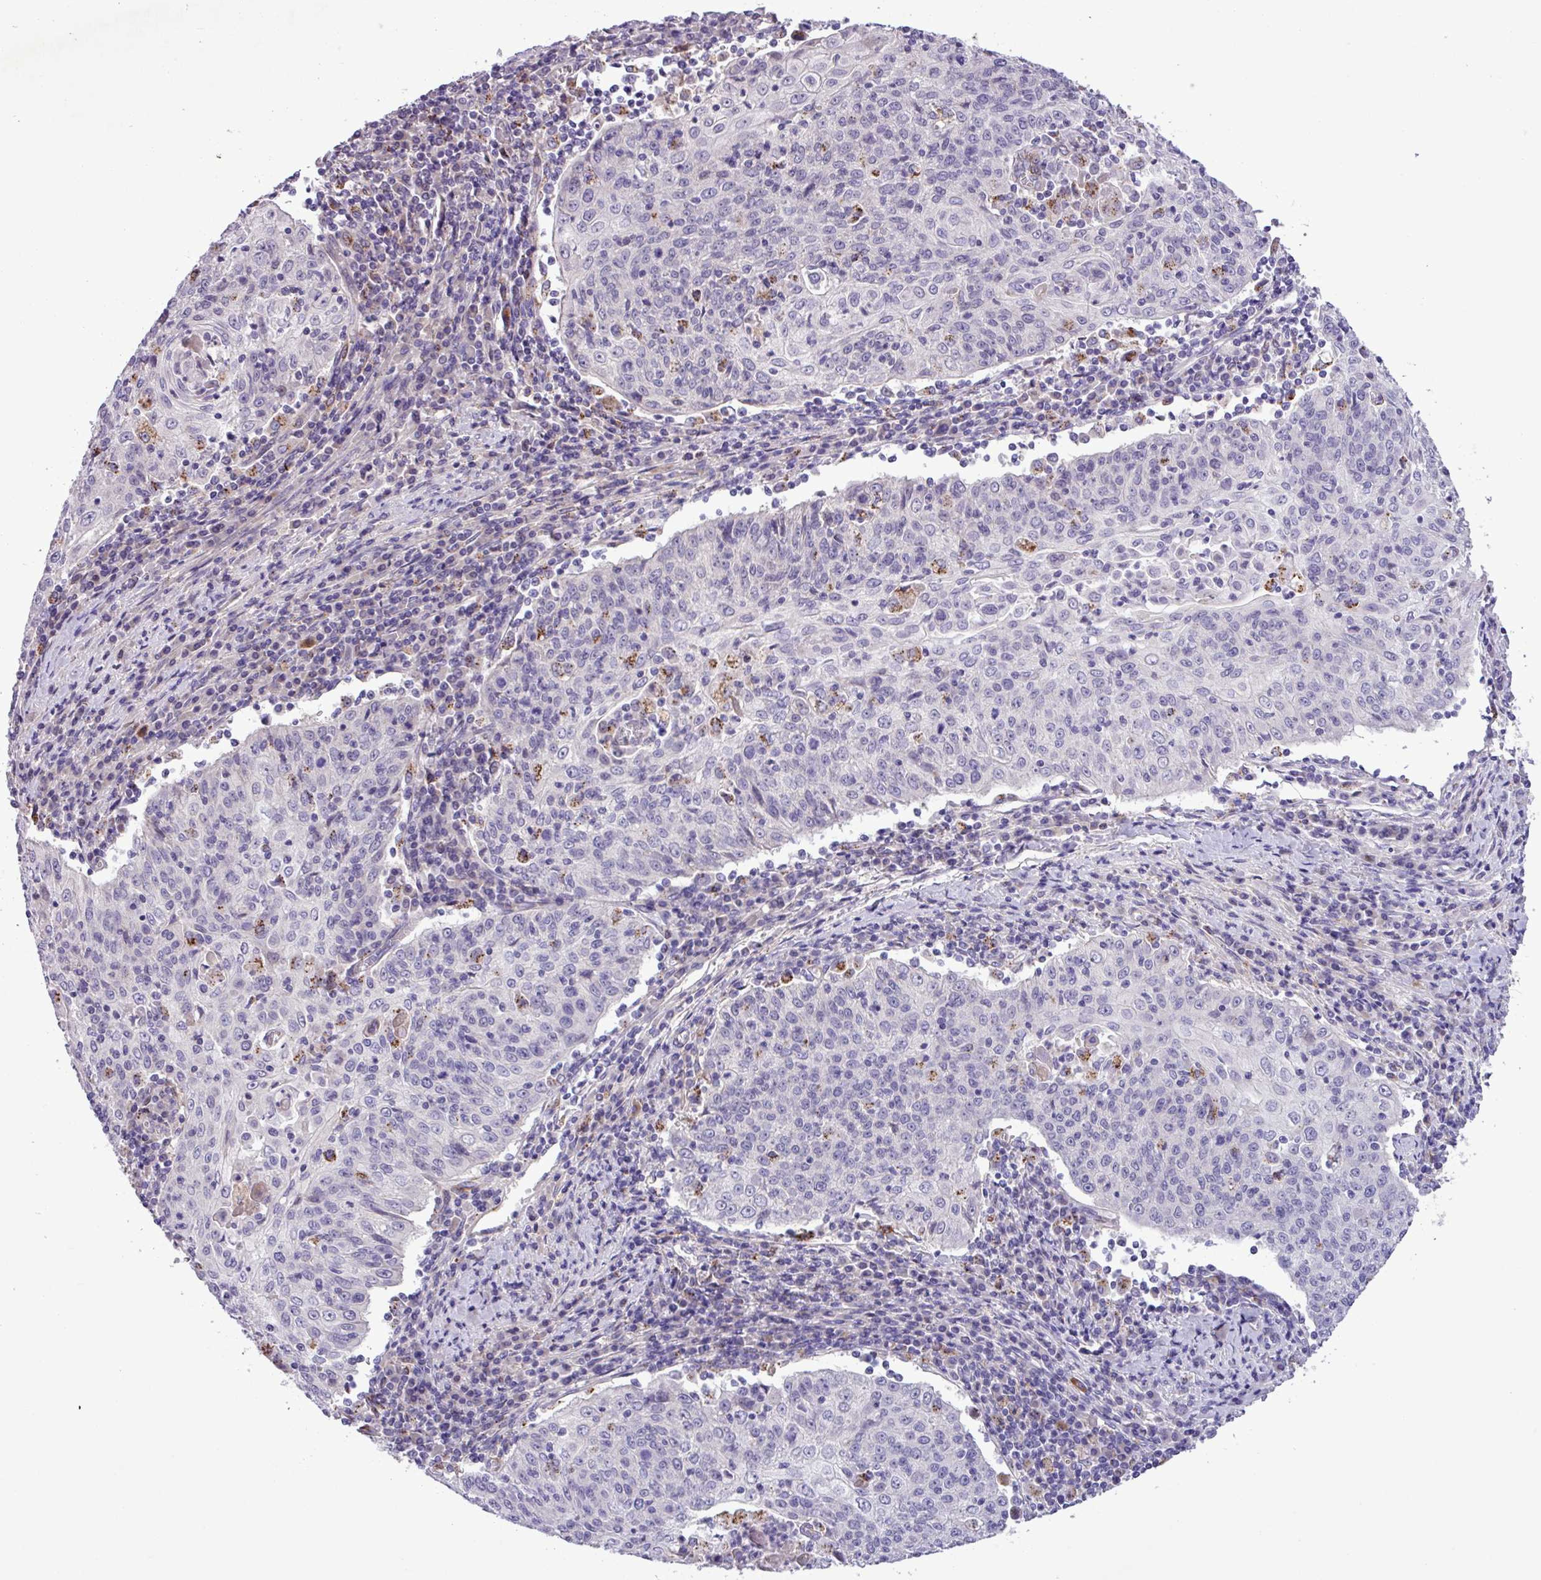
{"staining": {"intensity": "negative", "quantity": "none", "location": "none"}, "tissue": "cervical cancer", "cell_type": "Tumor cells", "image_type": "cancer", "snomed": [{"axis": "morphology", "description": "Squamous cell carcinoma, NOS"}, {"axis": "topography", "description": "Cervix"}], "caption": "Cervical cancer (squamous cell carcinoma) was stained to show a protein in brown. There is no significant staining in tumor cells.", "gene": "CD248", "patient": {"sex": "female", "age": 48}}